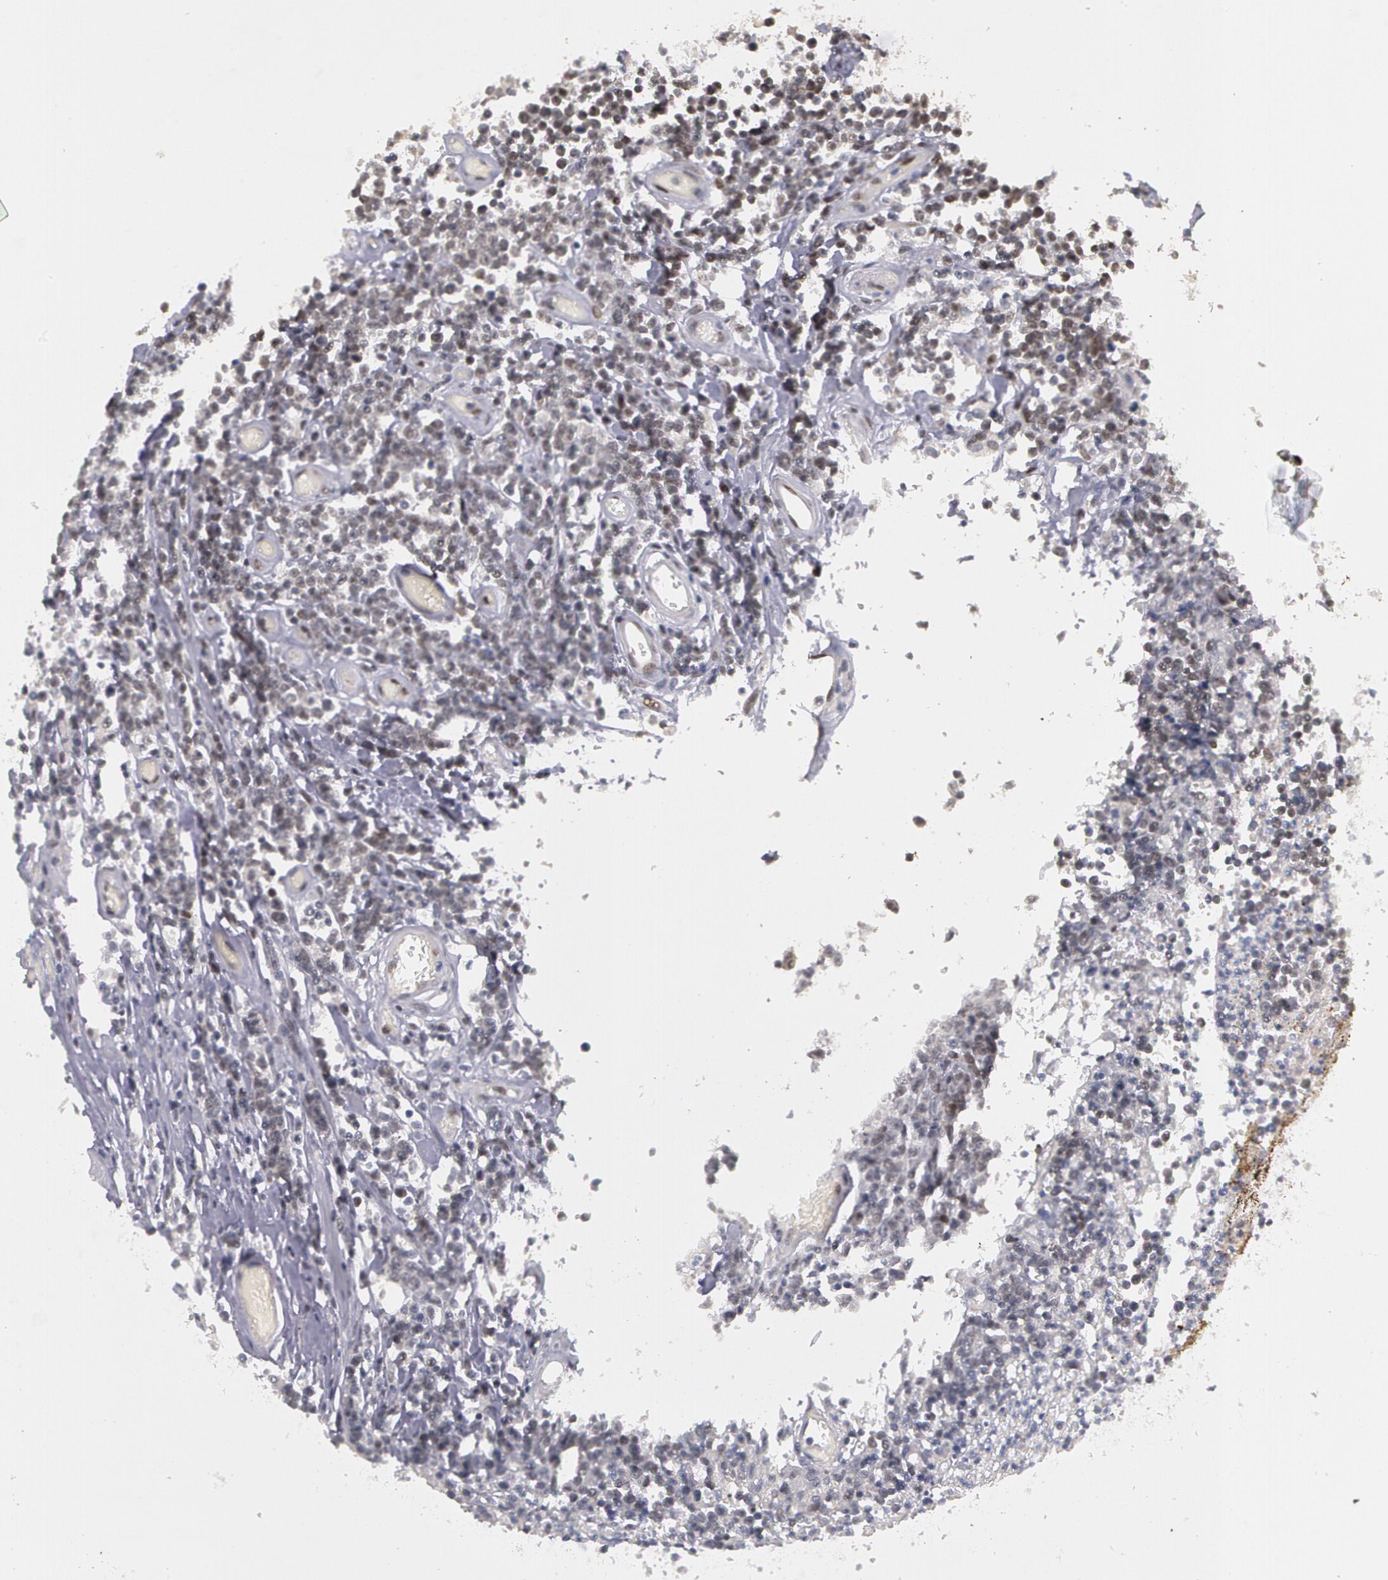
{"staining": {"intensity": "negative", "quantity": "none", "location": "none"}, "tissue": "lymphoma", "cell_type": "Tumor cells", "image_type": "cancer", "snomed": [{"axis": "morphology", "description": "Malignant lymphoma, non-Hodgkin's type, High grade"}, {"axis": "topography", "description": "Colon"}], "caption": "Immunohistochemistry of high-grade malignant lymphoma, non-Hodgkin's type exhibits no positivity in tumor cells.", "gene": "PRICKLE1", "patient": {"sex": "male", "age": 82}}